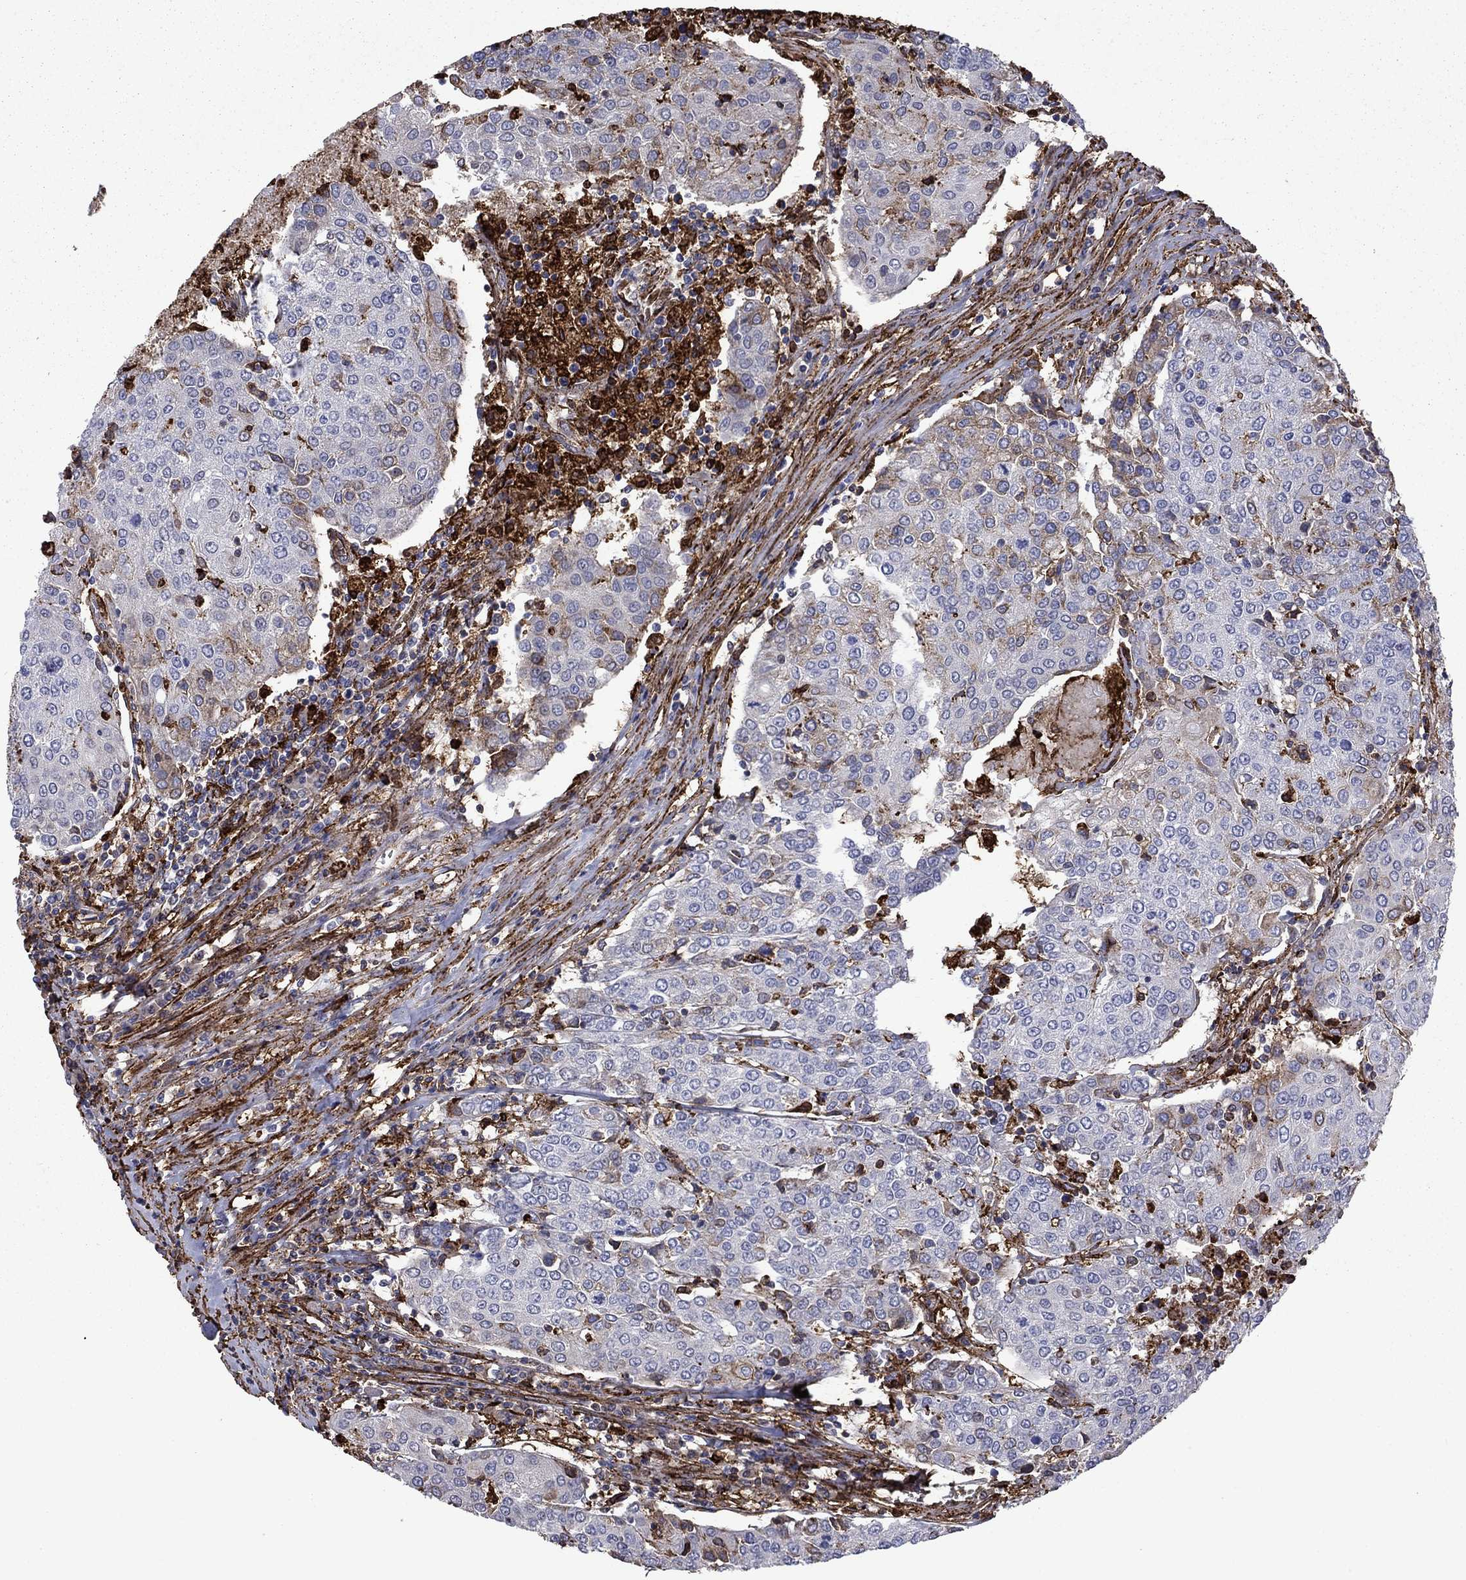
{"staining": {"intensity": "weak", "quantity": "<25%", "location": "cytoplasmic/membranous"}, "tissue": "urothelial cancer", "cell_type": "Tumor cells", "image_type": "cancer", "snomed": [{"axis": "morphology", "description": "Urothelial carcinoma, High grade"}, {"axis": "topography", "description": "Urinary bladder"}], "caption": "Immunohistochemical staining of human urothelial cancer exhibits no significant expression in tumor cells.", "gene": "PLAU", "patient": {"sex": "female", "age": 85}}